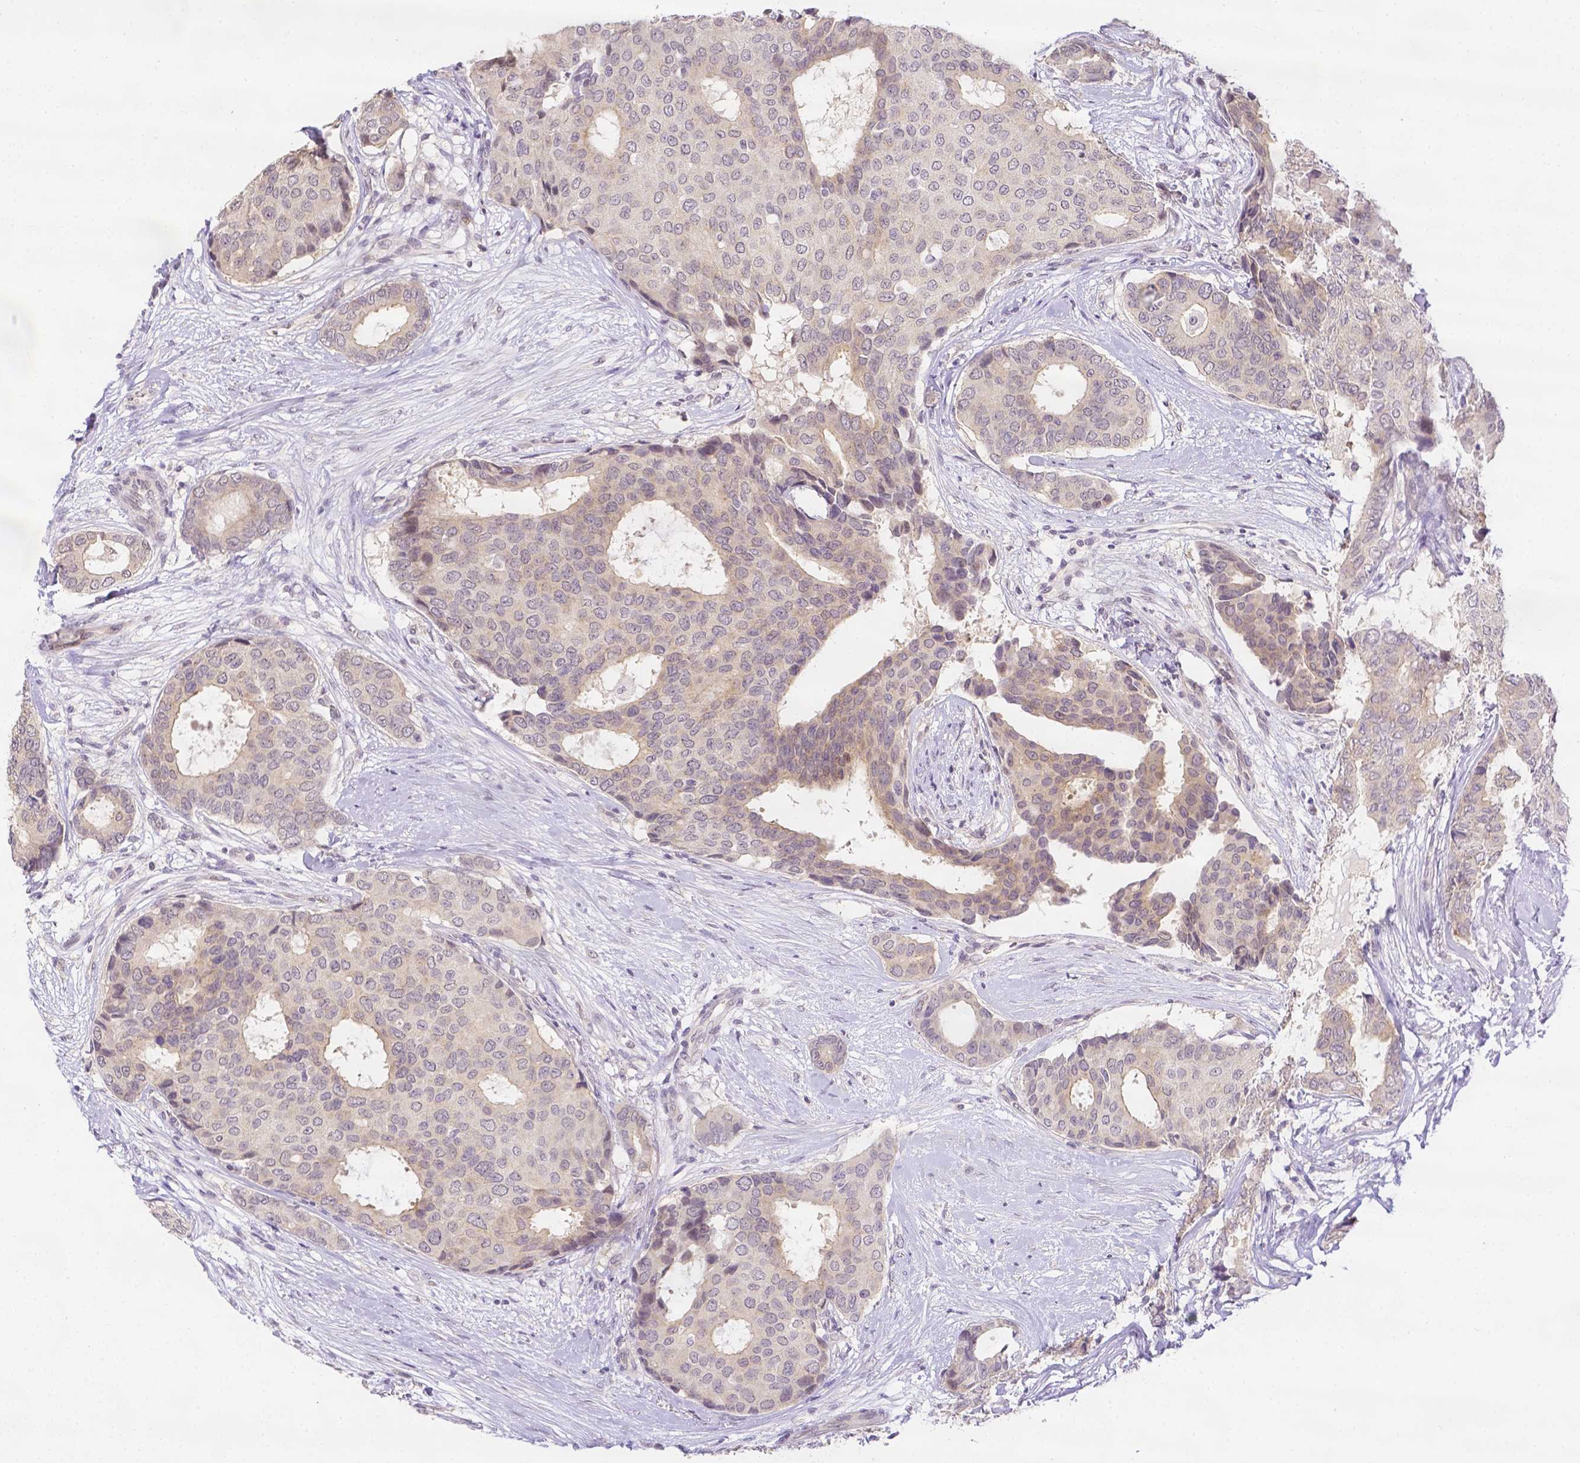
{"staining": {"intensity": "negative", "quantity": "none", "location": "none"}, "tissue": "breast cancer", "cell_type": "Tumor cells", "image_type": "cancer", "snomed": [{"axis": "morphology", "description": "Duct carcinoma"}, {"axis": "topography", "description": "Breast"}], "caption": "There is no significant expression in tumor cells of breast infiltrating ductal carcinoma.", "gene": "ZNF280B", "patient": {"sex": "female", "age": 75}}